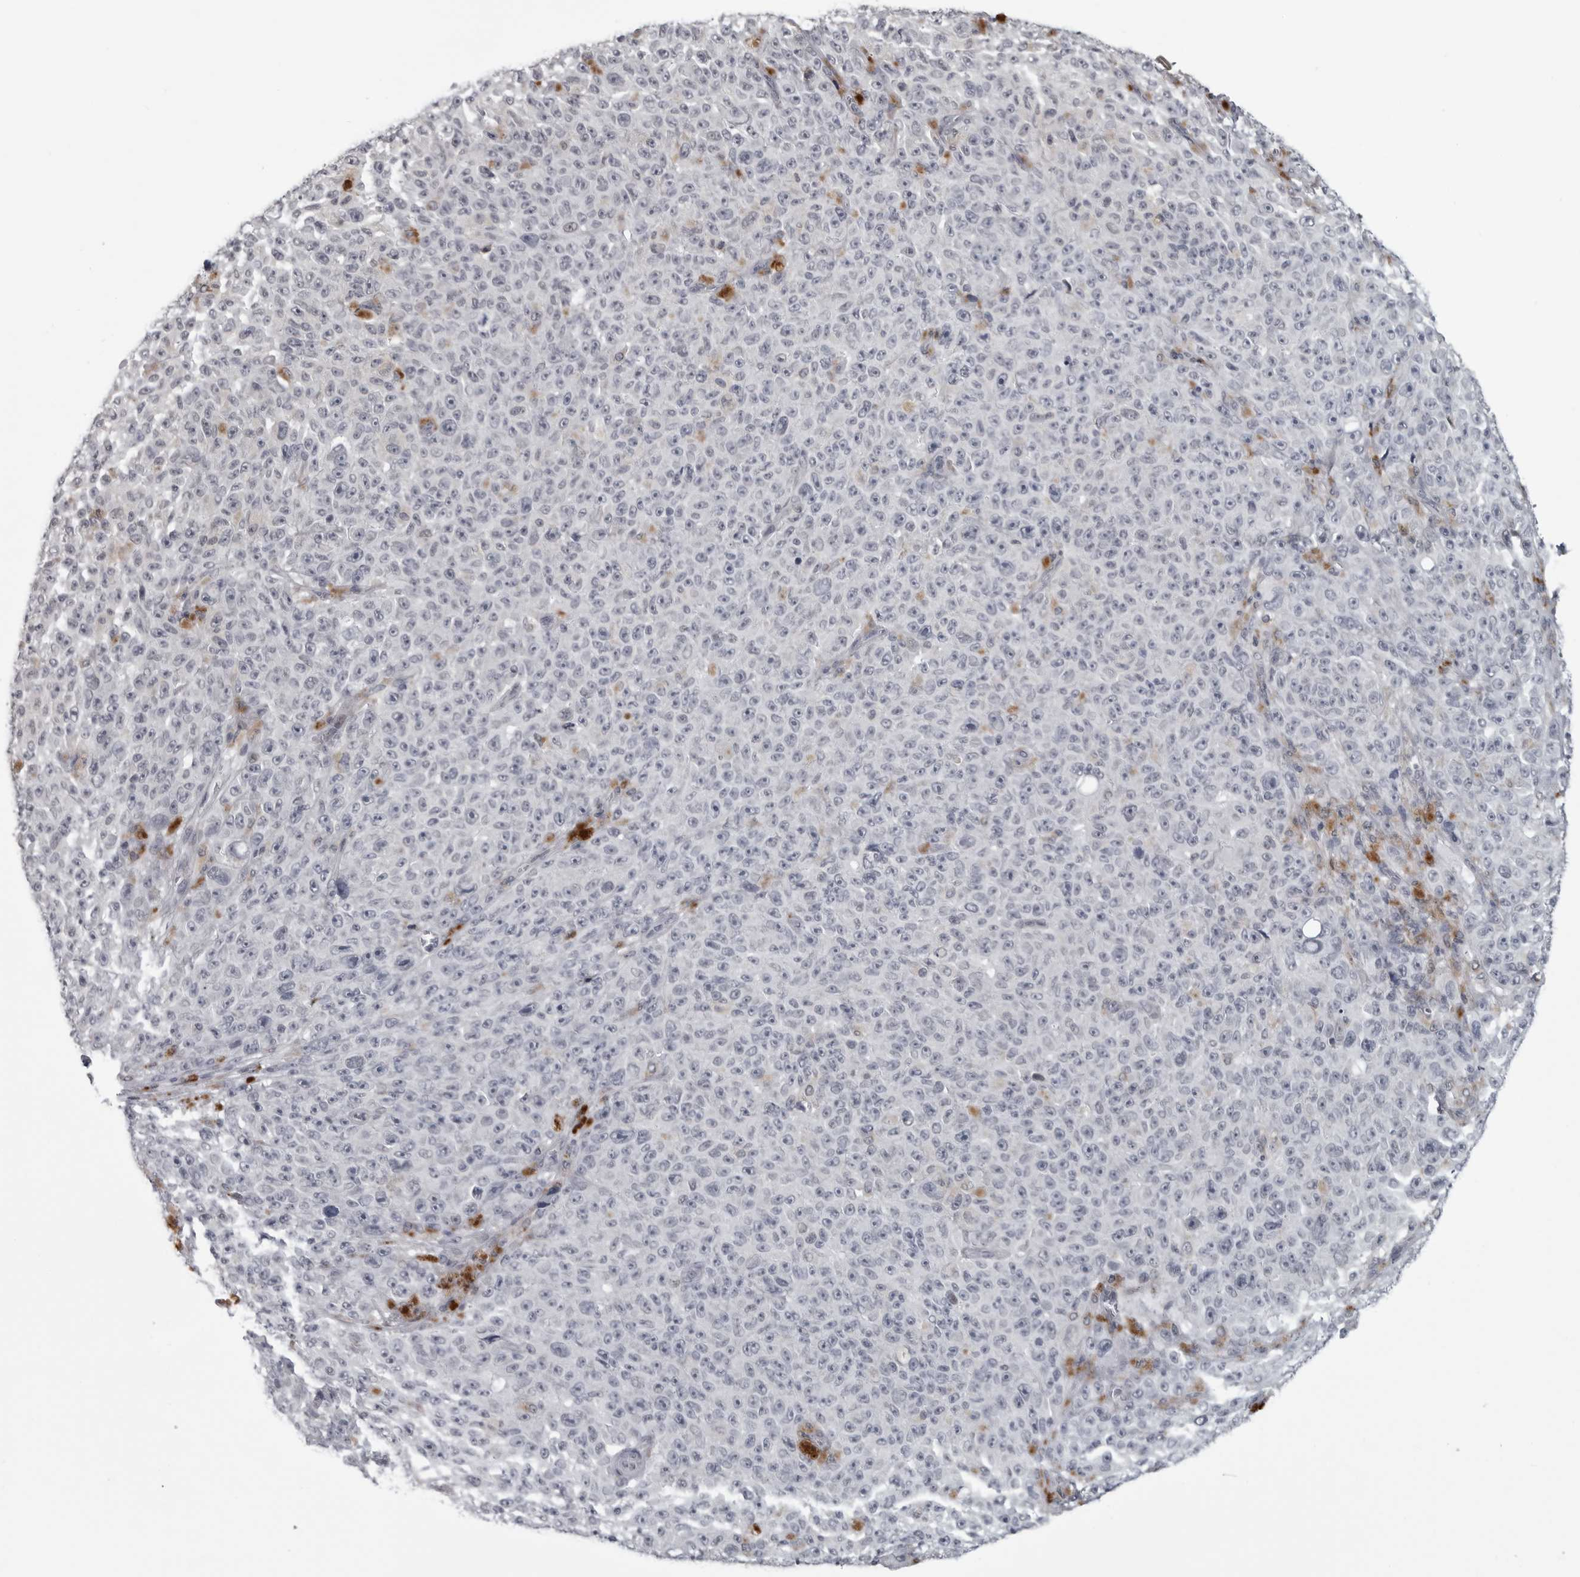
{"staining": {"intensity": "negative", "quantity": "none", "location": "none"}, "tissue": "melanoma", "cell_type": "Tumor cells", "image_type": "cancer", "snomed": [{"axis": "morphology", "description": "Malignant melanoma, NOS"}, {"axis": "topography", "description": "Skin"}], "caption": "Melanoma stained for a protein using immunohistochemistry displays no staining tumor cells.", "gene": "LYSMD1", "patient": {"sex": "female", "age": 82}}